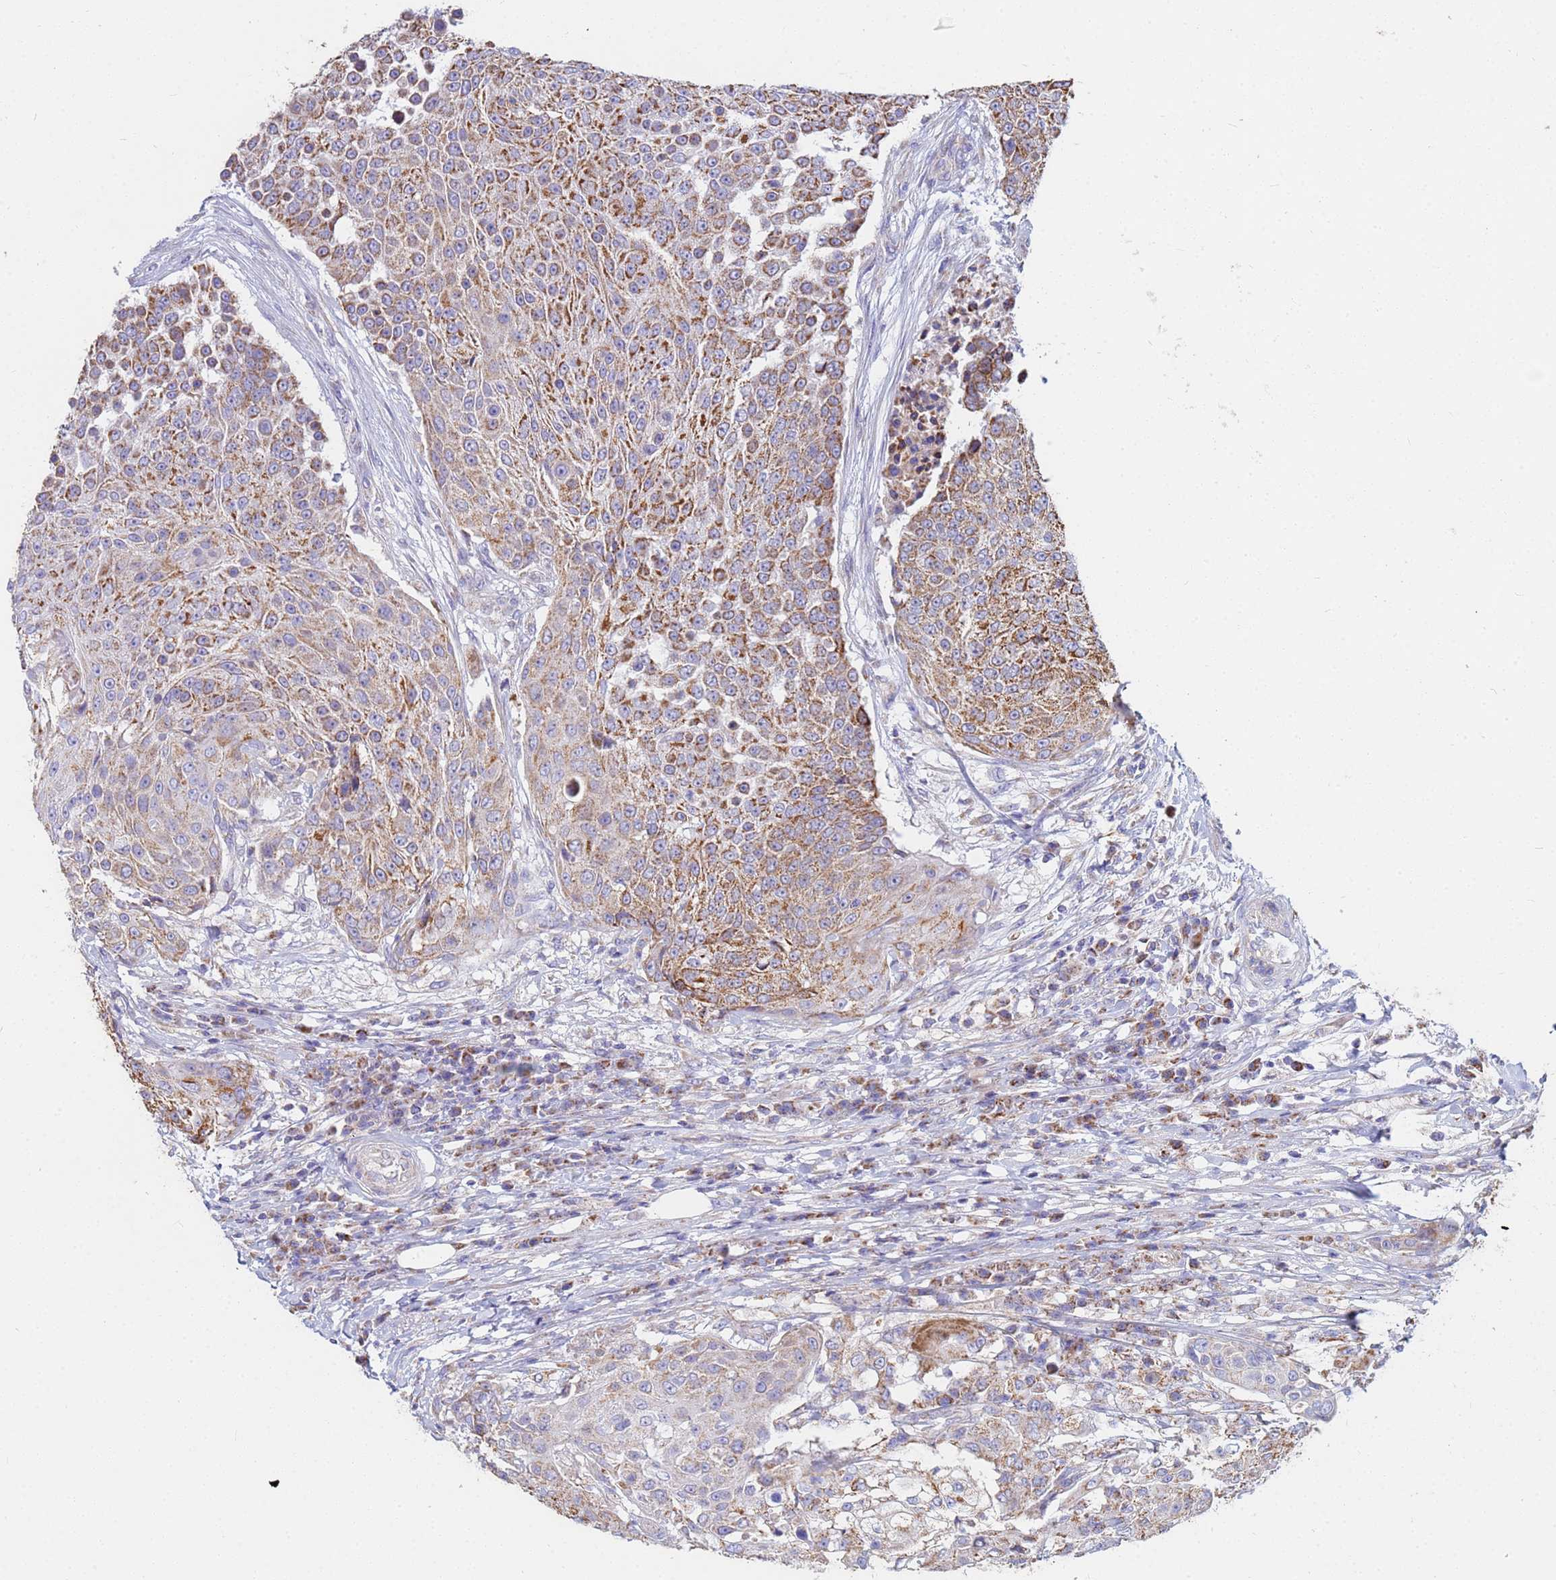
{"staining": {"intensity": "moderate", "quantity": ">75%", "location": "cytoplasmic/membranous"}, "tissue": "urothelial cancer", "cell_type": "Tumor cells", "image_type": "cancer", "snomed": [{"axis": "morphology", "description": "Urothelial carcinoma, High grade"}, {"axis": "topography", "description": "Urinary bladder"}], "caption": "IHC image of human high-grade urothelial carcinoma stained for a protein (brown), which shows medium levels of moderate cytoplasmic/membranous expression in about >75% of tumor cells.", "gene": "UQCRH", "patient": {"sex": "female", "age": 63}}